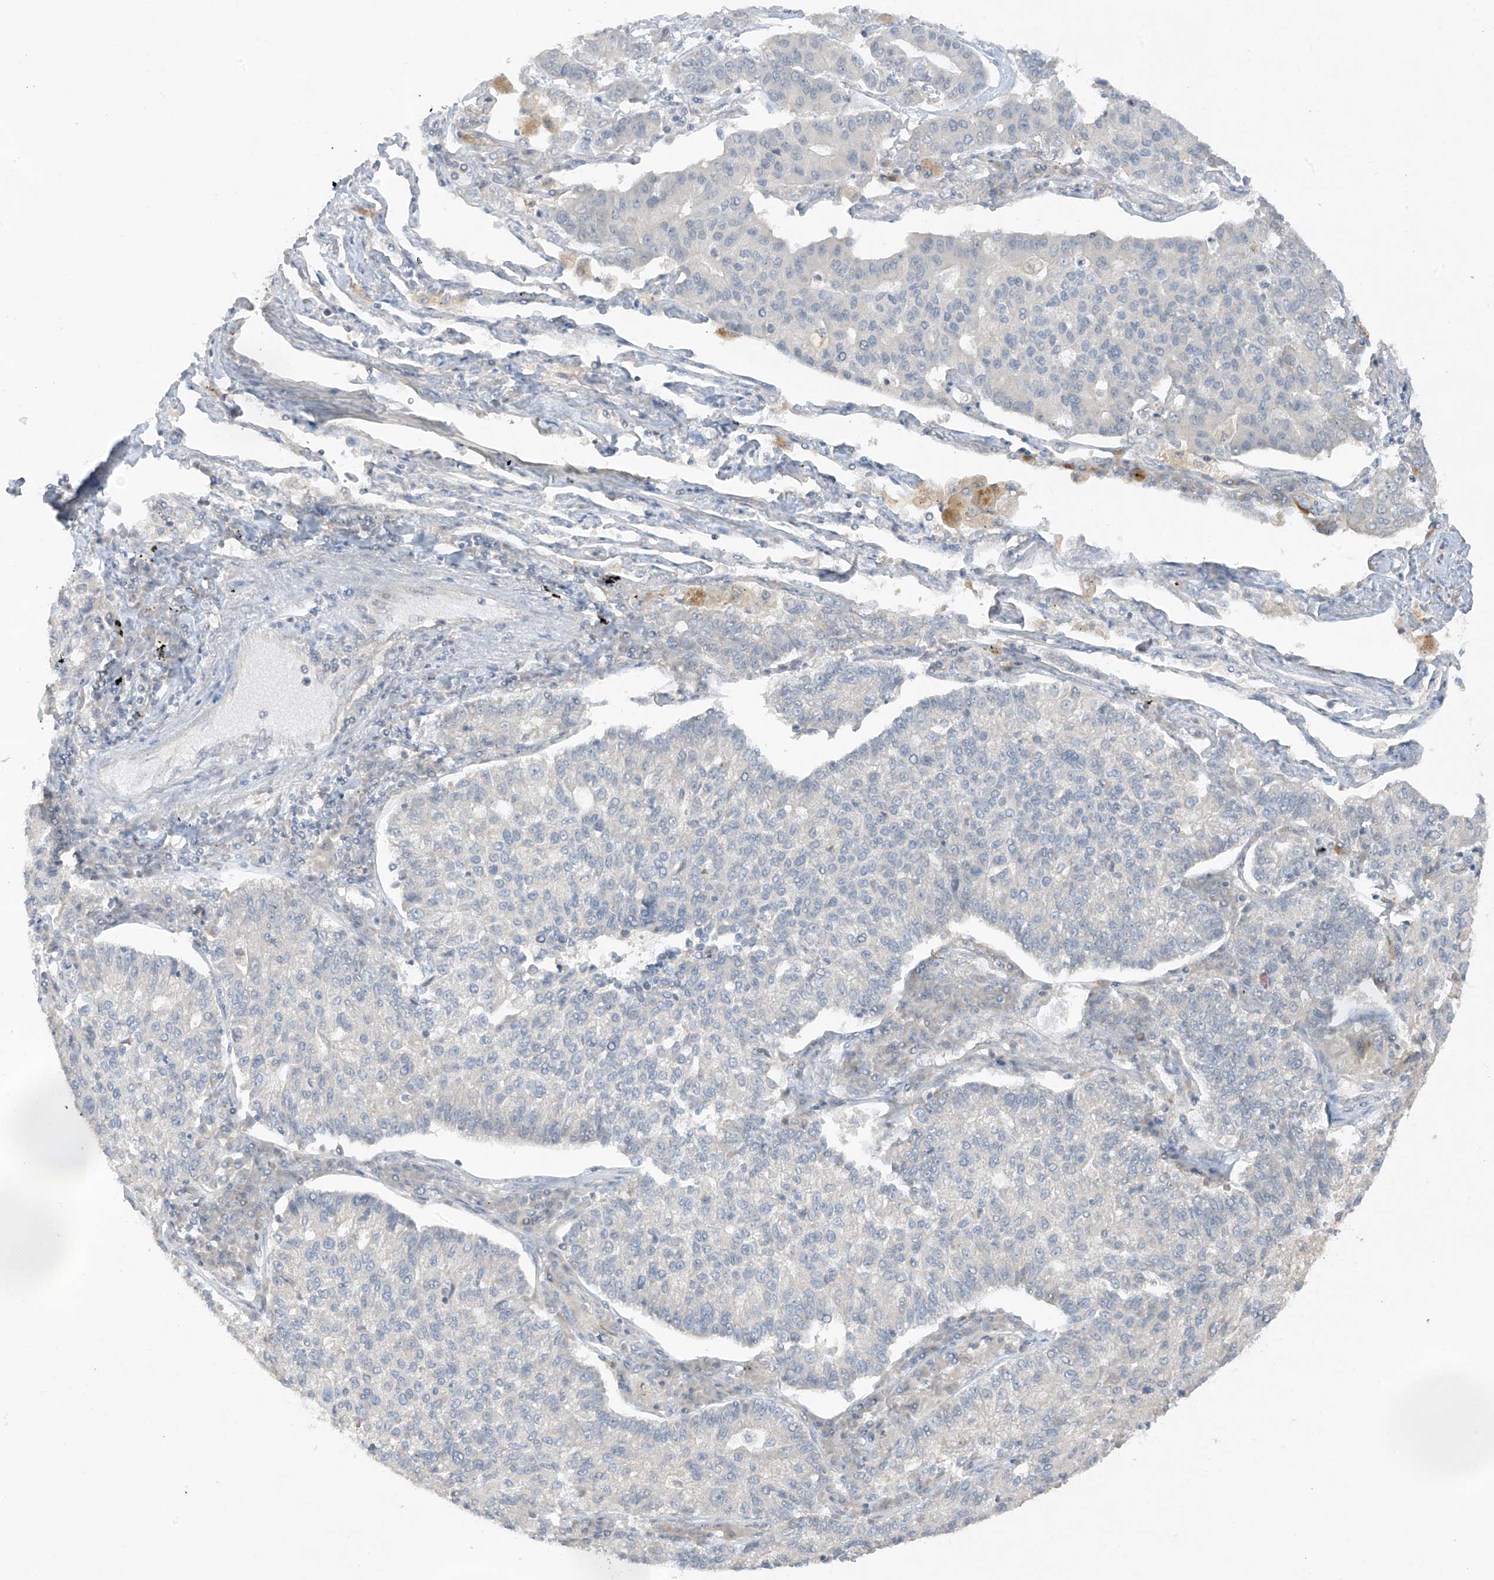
{"staining": {"intensity": "negative", "quantity": "none", "location": "none"}, "tissue": "lung cancer", "cell_type": "Tumor cells", "image_type": "cancer", "snomed": [{"axis": "morphology", "description": "Adenocarcinoma, NOS"}, {"axis": "topography", "description": "Lung"}], "caption": "DAB (3,3'-diaminobenzidine) immunohistochemical staining of lung adenocarcinoma reveals no significant positivity in tumor cells.", "gene": "ANGEL2", "patient": {"sex": "male", "age": 49}}